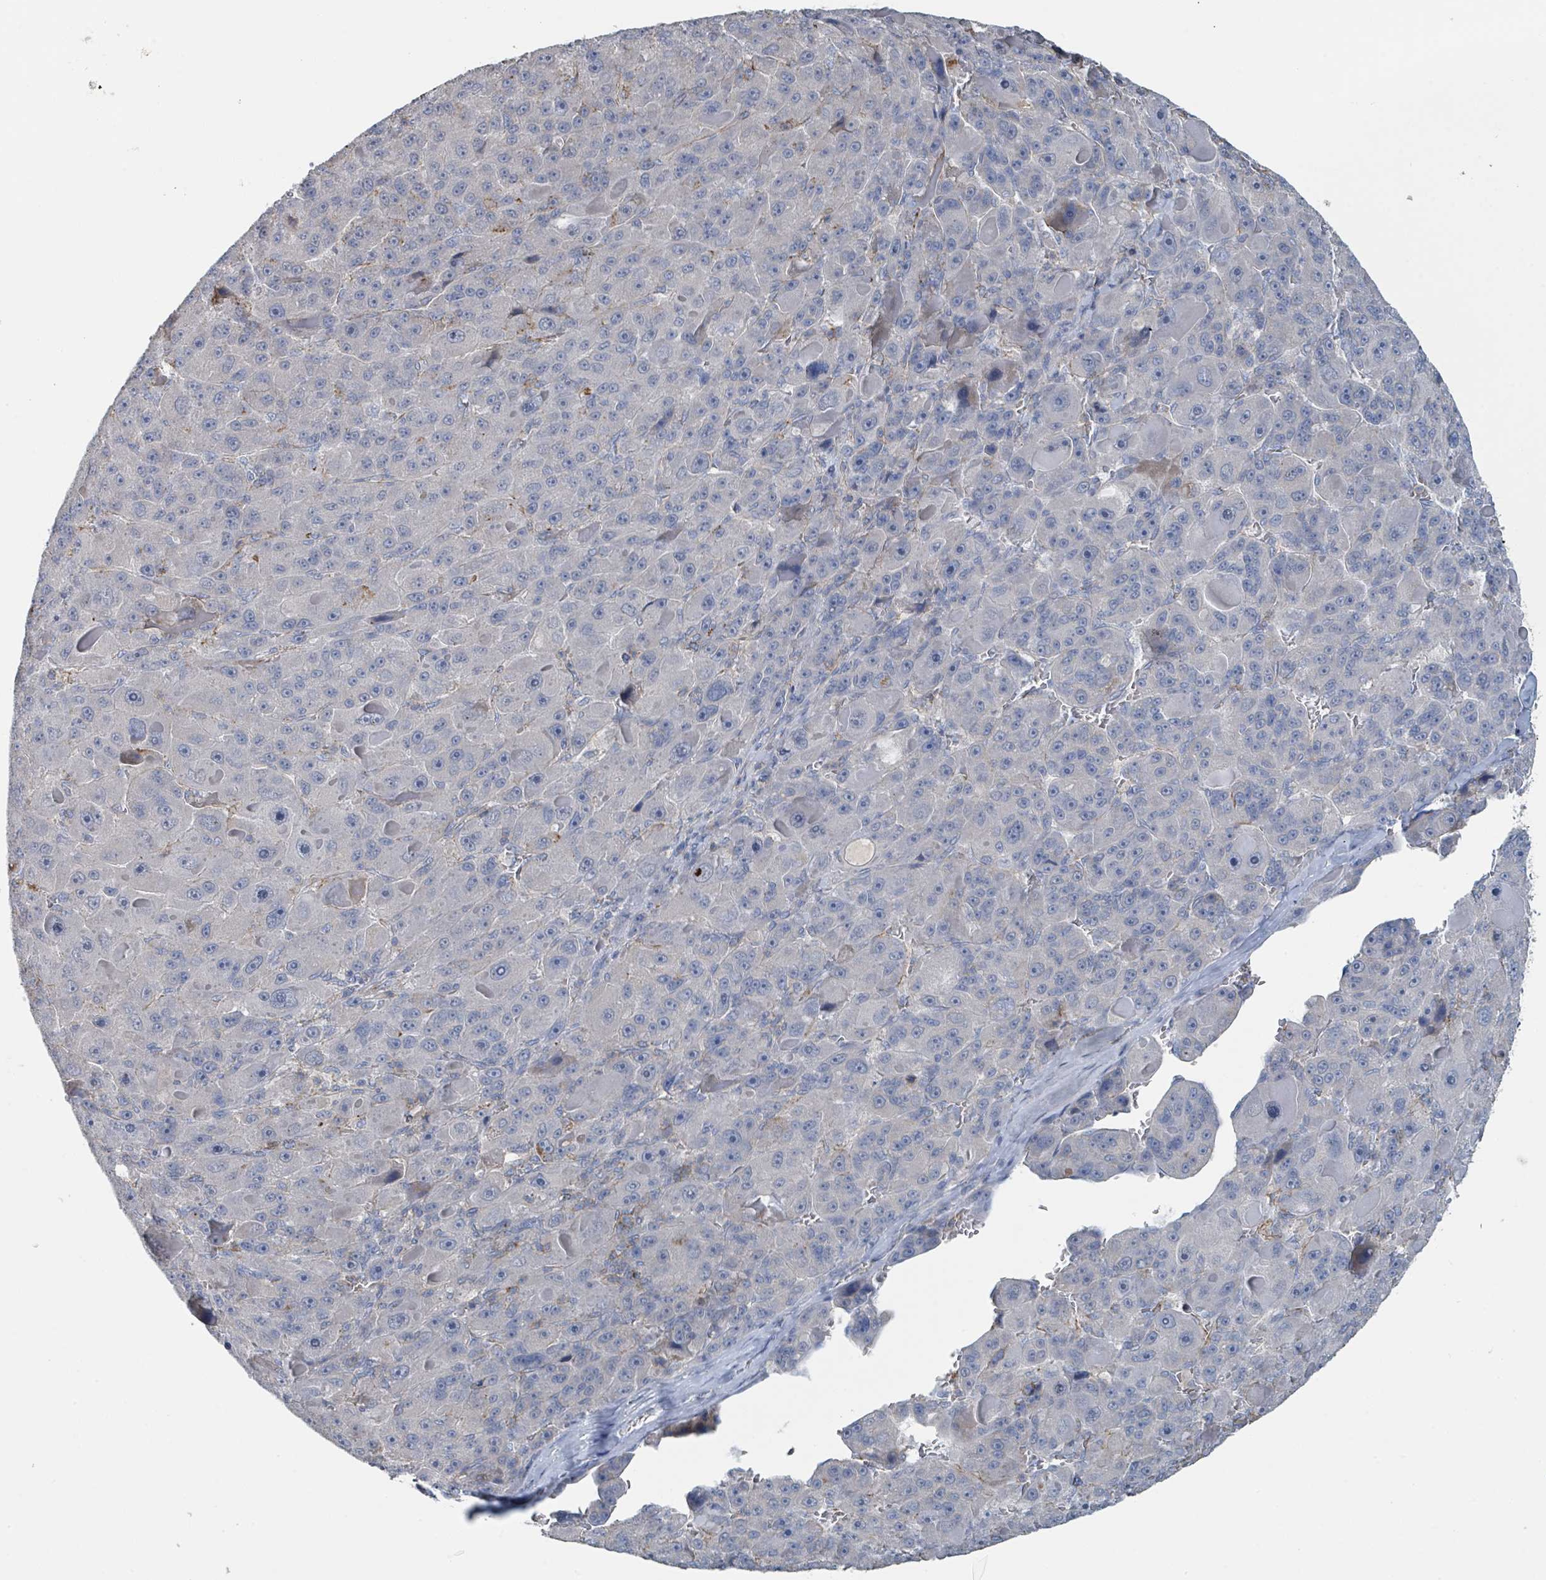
{"staining": {"intensity": "negative", "quantity": "none", "location": "none"}, "tissue": "liver cancer", "cell_type": "Tumor cells", "image_type": "cancer", "snomed": [{"axis": "morphology", "description": "Carcinoma, Hepatocellular, NOS"}, {"axis": "topography", "description": "Liver"}], "caption": "This is an immunohistochemistry photomicrograph of human liver cancer (hepatocellular carcinoma). There is no staining in tumor cells.", "gene": "LRRC42", "patient": {"sex": "male", "age": 76}}